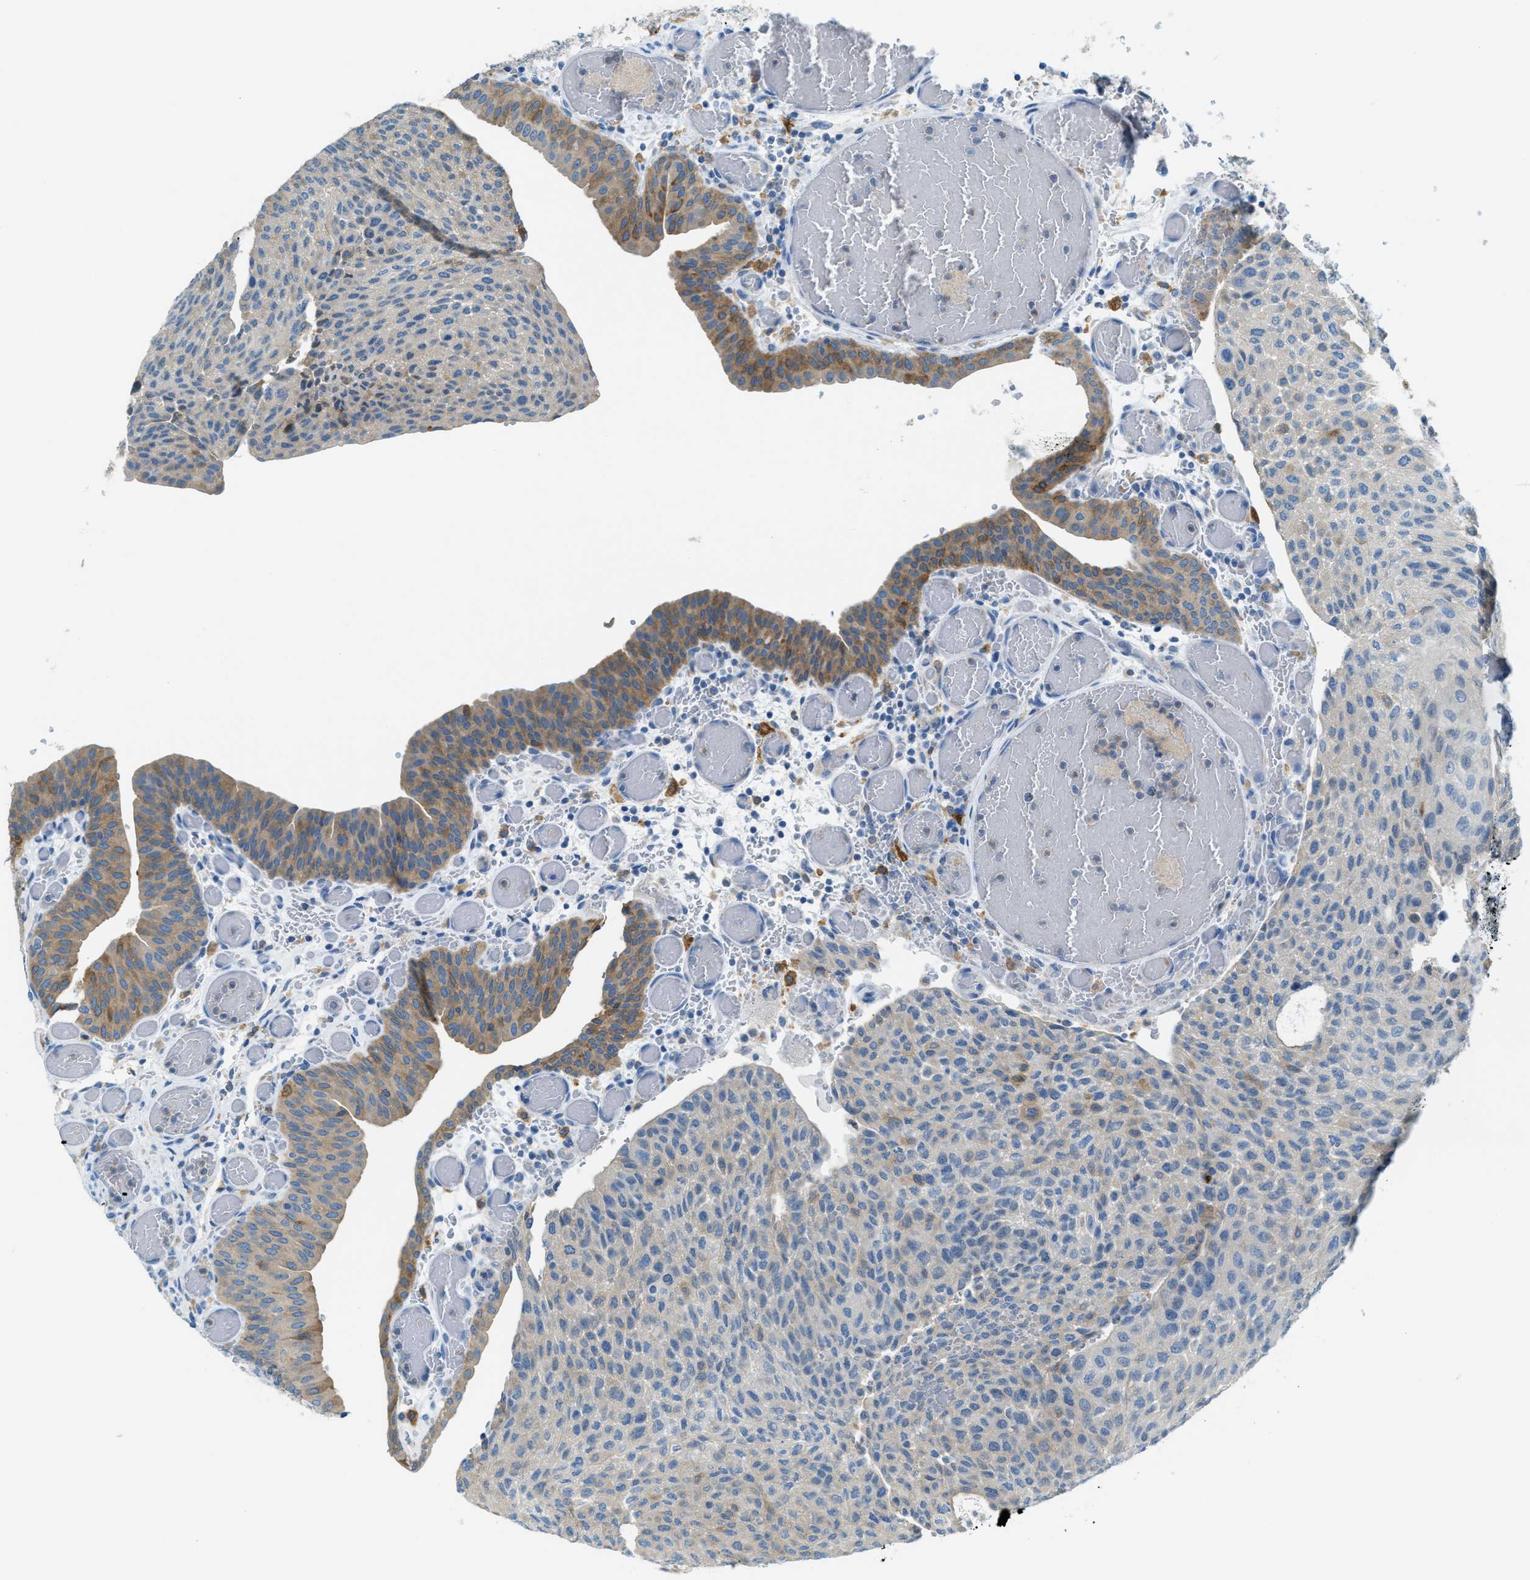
{"staining": {"intensity": "negative", "quantity": "none", "location": "none"}, "tissue": "urothelial cancer", "cell_type": "Tumor cells", "image_type": "cancer", "snomed": [{"axis": "morphology", "description": "Urothelial carcinoma, Low grade"}, {"axis": "morphology", "description": "Urothelial carcinoma, High grade"}, {"axis": "topography", "description": "Urinary bladder"}], "caption": "Immunohistochemical staining of human high-grade urothelial carcinoma shows no significant positivity in tumor cells.", "gene": "MATCAP2", "patient": {"sex": "male", "age": 35}}